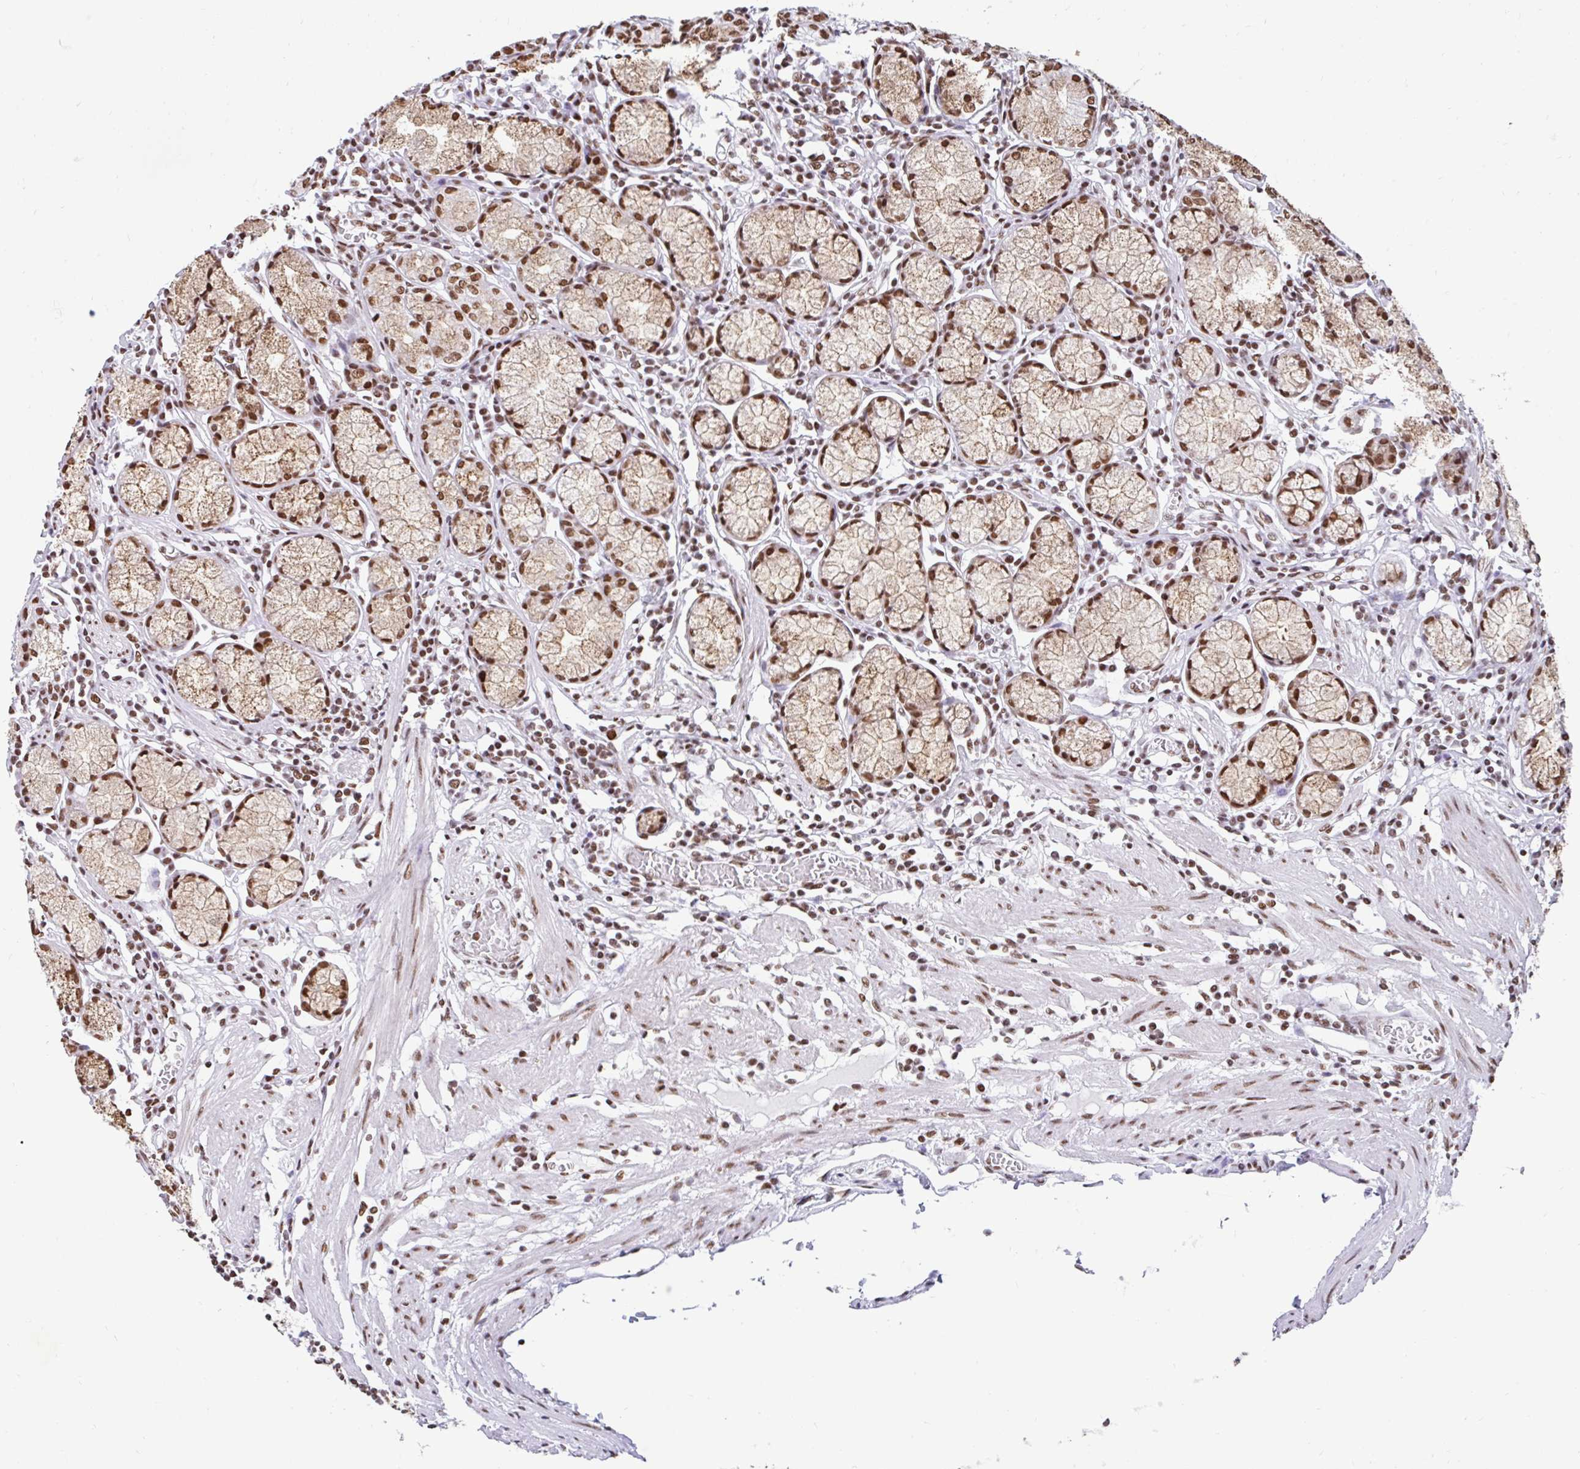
{"staining": {"intensity": "strong", "quantity": ">75%", "location": "cytoplasmic/membranous,nuclear"}, "tissue": "stomach", "cell_type": "Glandular cells", "image_type": "normal", "snomed": [{"axis": "morphology", "description": "Normal tissue, NOS"}, {"axis": "topography", "description": "Stomach"}], "caption": "An immunohistochemistry micrograph of normal tissue is shown. Protein staining in brown highlights strong cytoplasmic/membranous,nuclear positivity in stomach within glandular cells.", "gene": "KHDRBS1", "patient": {"sex": "male", "age": 55}}